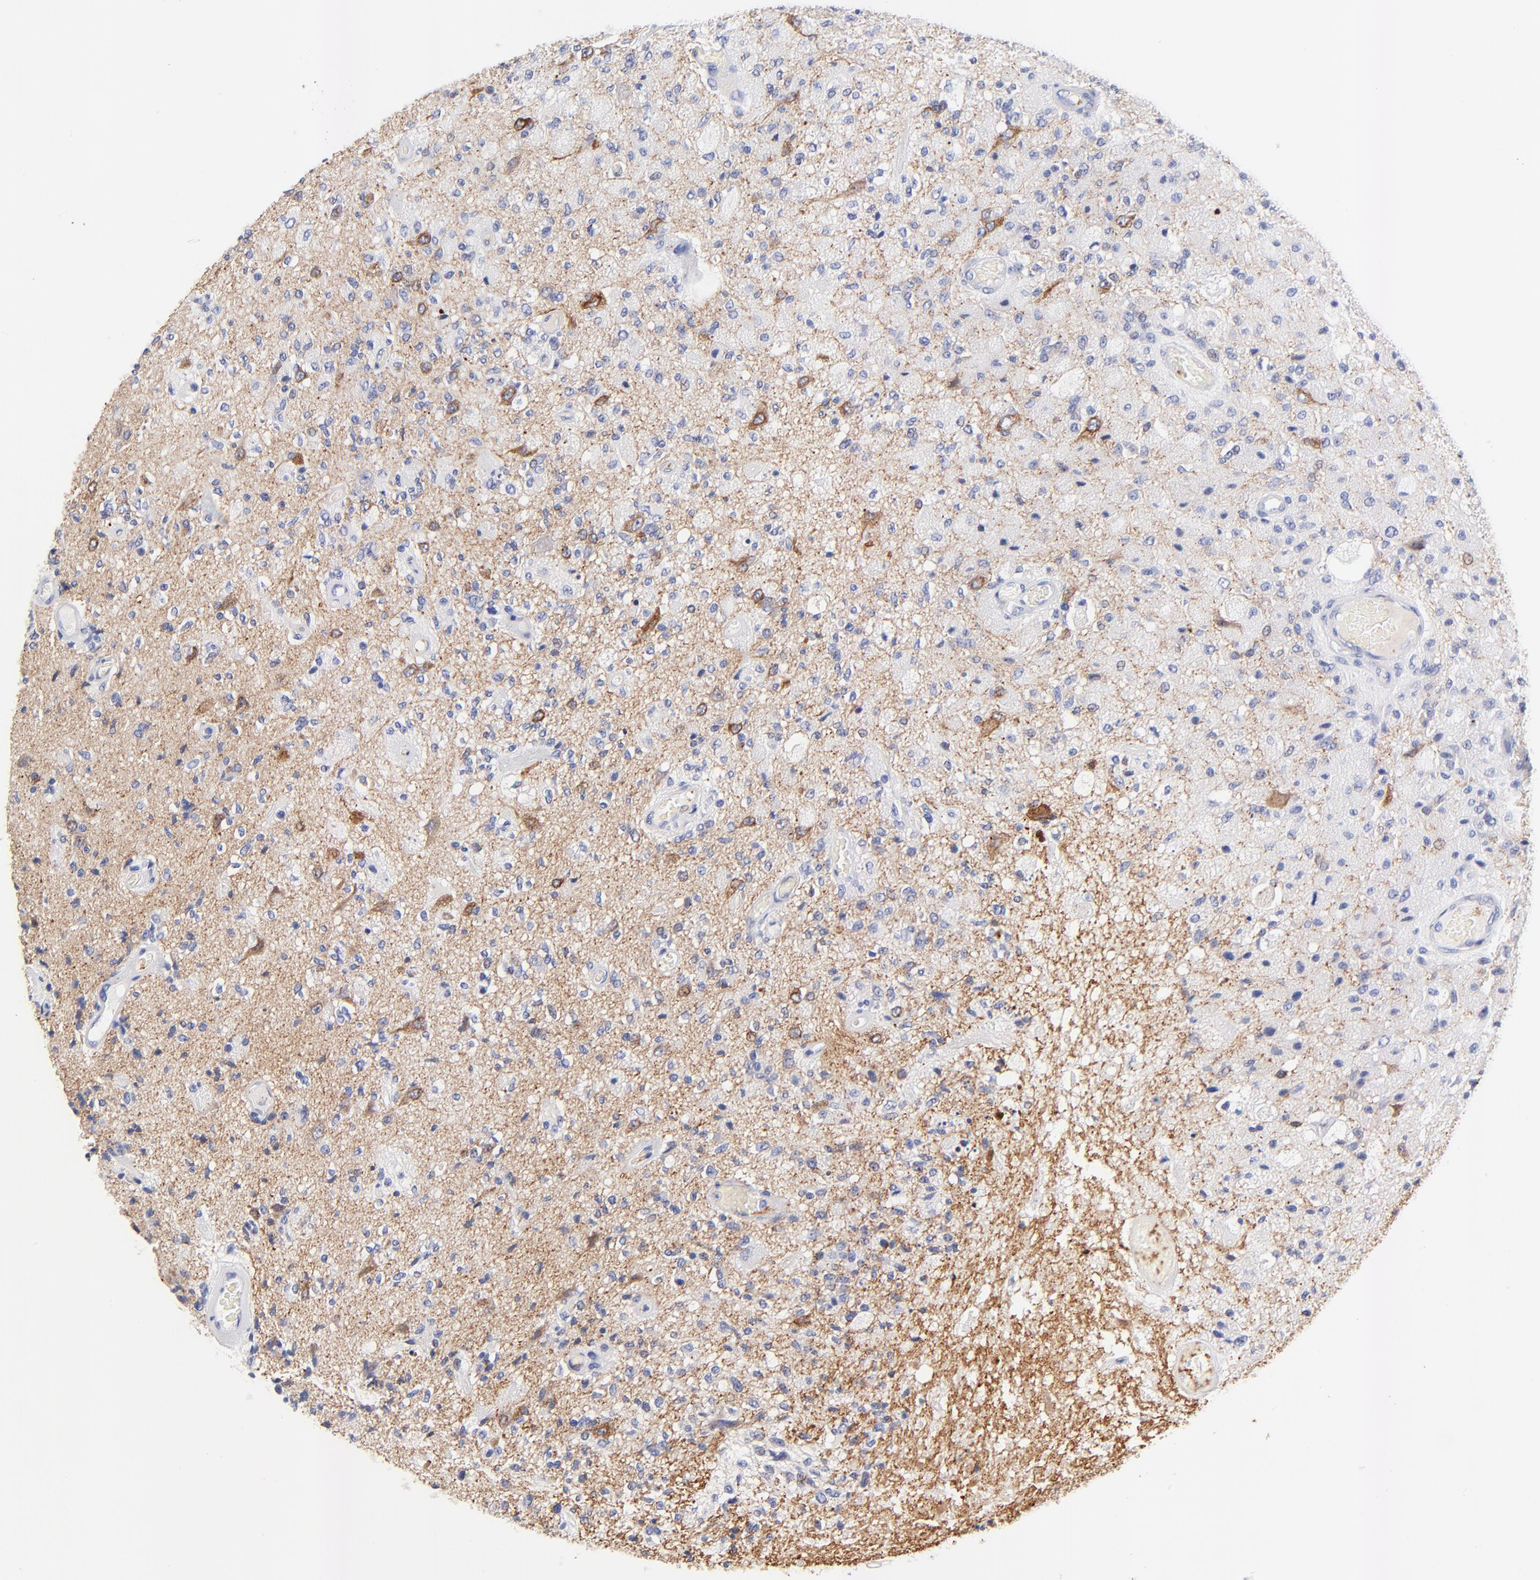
{"staining": {"intensity": "negative", "quantity": "none", "location": "none"}, "tissue": "glioma", "cell_type": "Tumor cells", "image_type": "cancer", "snomed": [{"axis": "morphology", "description": "Normal tissue, NOS"}, {"axis": "morphology", "description": "Glioma, malignant, High grade"}, {"axis": "topography", "description": "Cerebral cortex"}], "caption": "Immunohistochemistry (IHC) micrograph of neoplastic tissue: malignant high-grade glioma stained with DAB (3,3'-diaminobenzidine) displays no significant protein staining in tumor cells.", "gene": "FAM117B", "patient": {"sex": "male", "age": 77}}